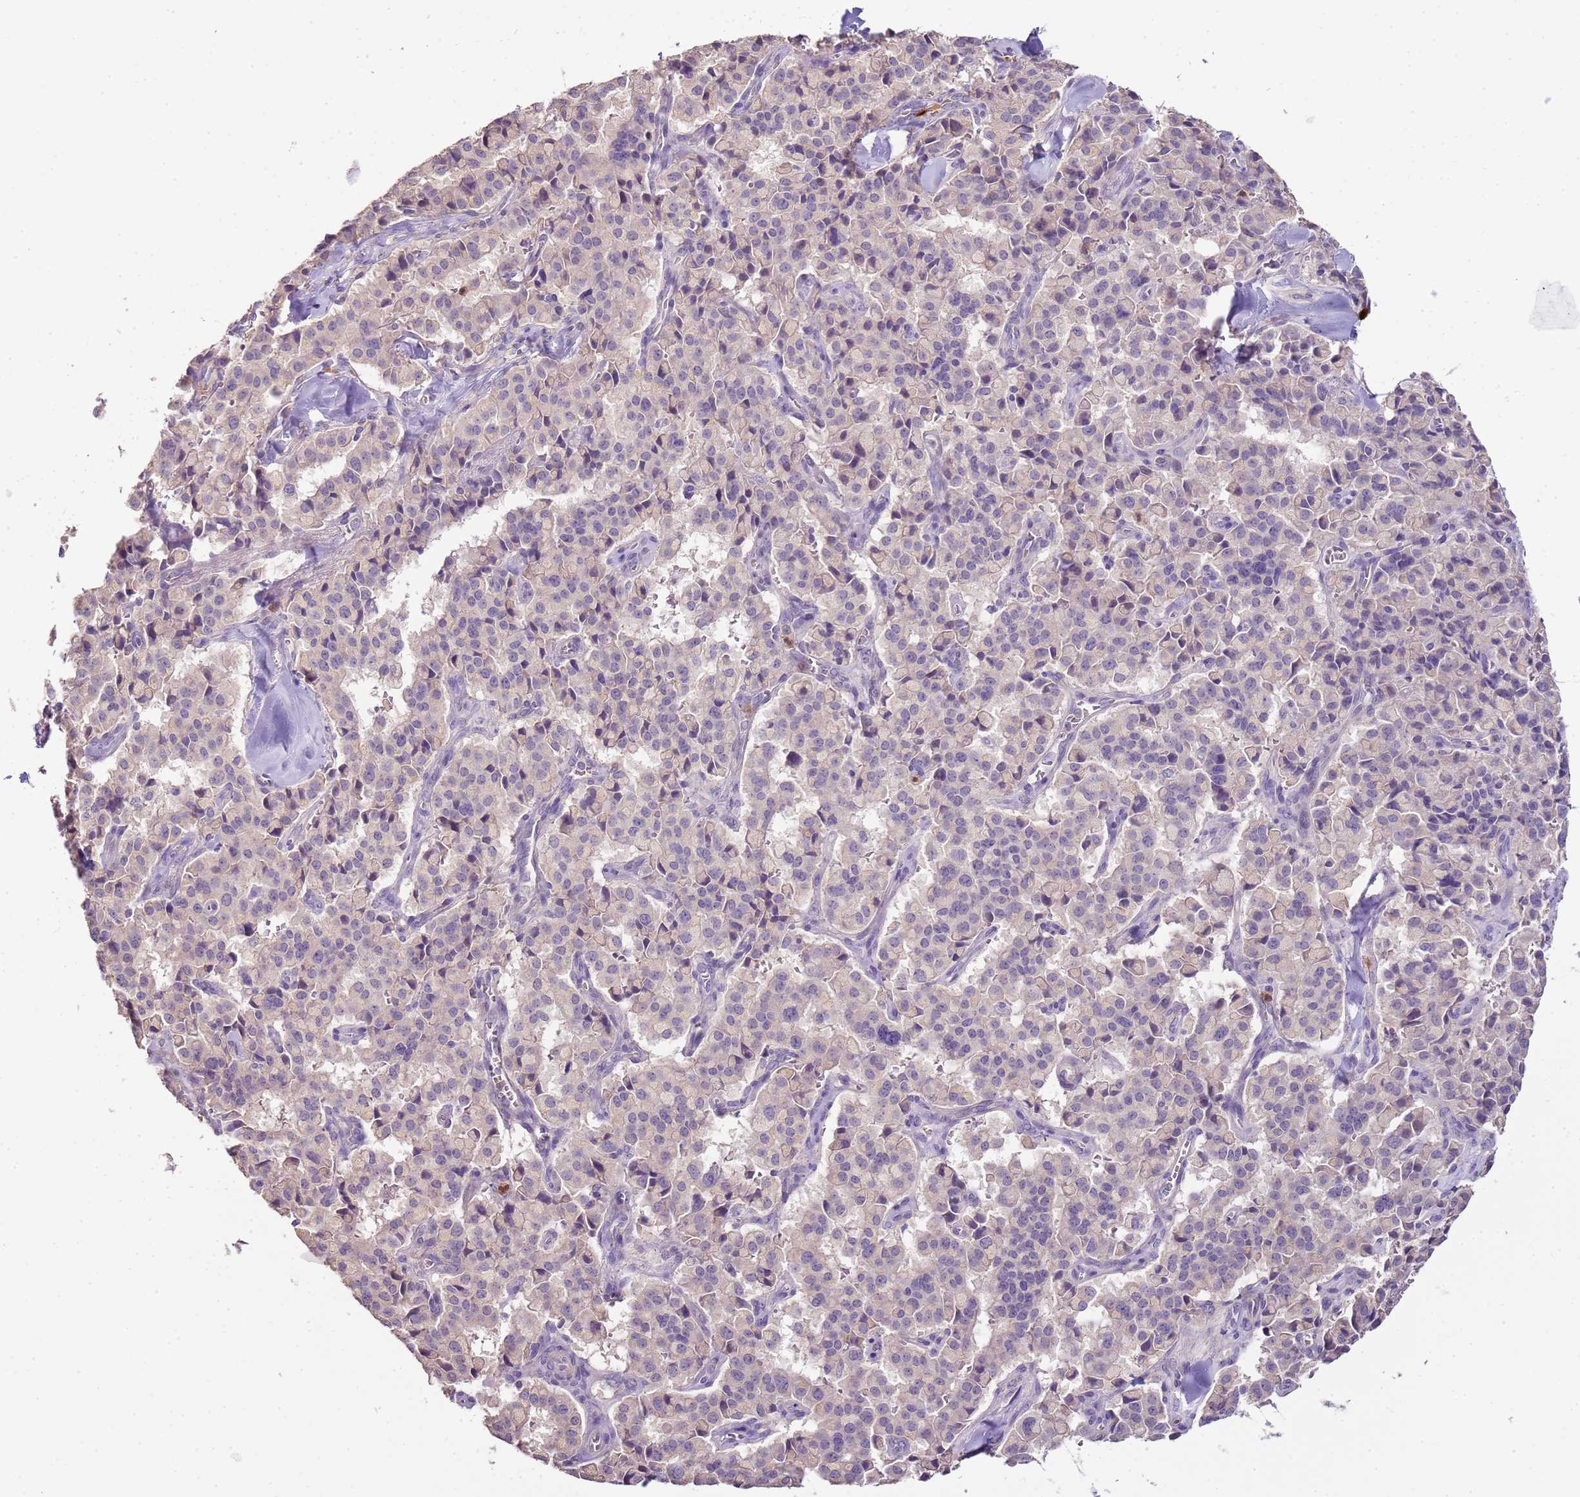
{"staining": {"intensity": "negative", "quantity": "none", "location": "none"}, "tissue": "pancreatic cancer", "cell_type": "Tumor cells", "image_type": "cancer", "snomed": [{"axis": "morphology", "description": "Adenocarcinoma, NOS"}, {"axis": "topography", "description": "Pancreas"}], "caption": "IHC photomicrograph of neoplastic tissue: human pancreatic adenocarcinoma stained with DAB (3,3'-diaminobenzidine) shows no significant protein positivity in tumor cells. Brightfield microscopy of immunohistochemistry (IHC) stained with DAB (3,3'-diaminobenzidine) (brown) and hematoxylin (blue), captured at high magnification.", "gene": "IL2RG", "patient": {"sex": "male", "age": 65}}